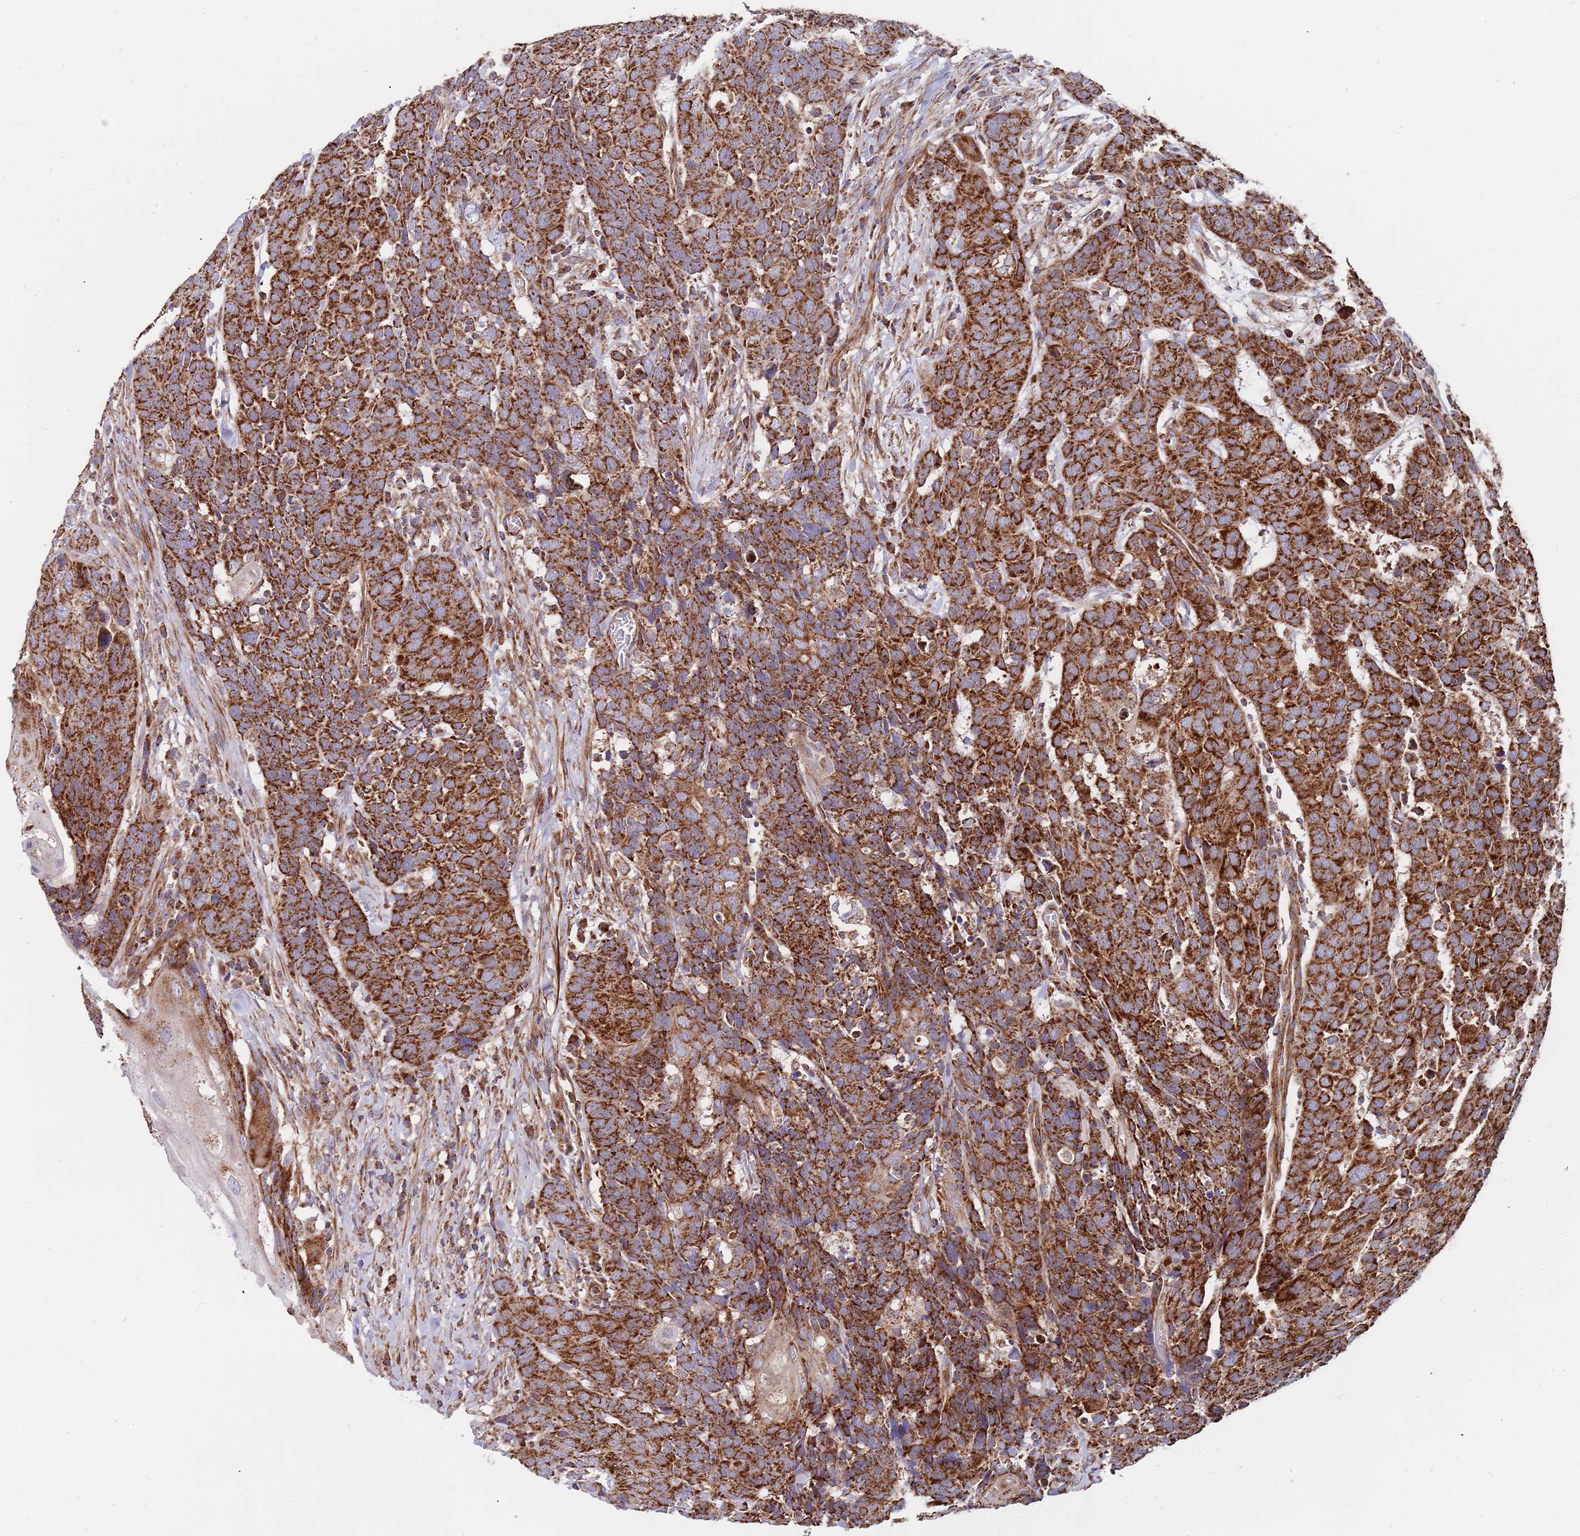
{"staining": {"intensity": "strong", "quantity": ">75%", "location": "cytoplasmic/membranous"}, "tissue": "head and neck cancer", "cell_type": "Tumor cells", "image_type": "cancer", "snomed": [{"axis": "morphology", "description": "Squamous cell carcinoma, NOS"}, {"axis": "topography", "description": "Head-Neck"}], "caption": "Immunohistochemistry (IHC) of head and neck cancer (squamous cell carcinoma) demonstrates high levels of strong cytoplasmic/membranous expression in approximately >75% of tumor cells.", "gene": "WDFY3", "patient": {"sex": "male", "age": 66}}